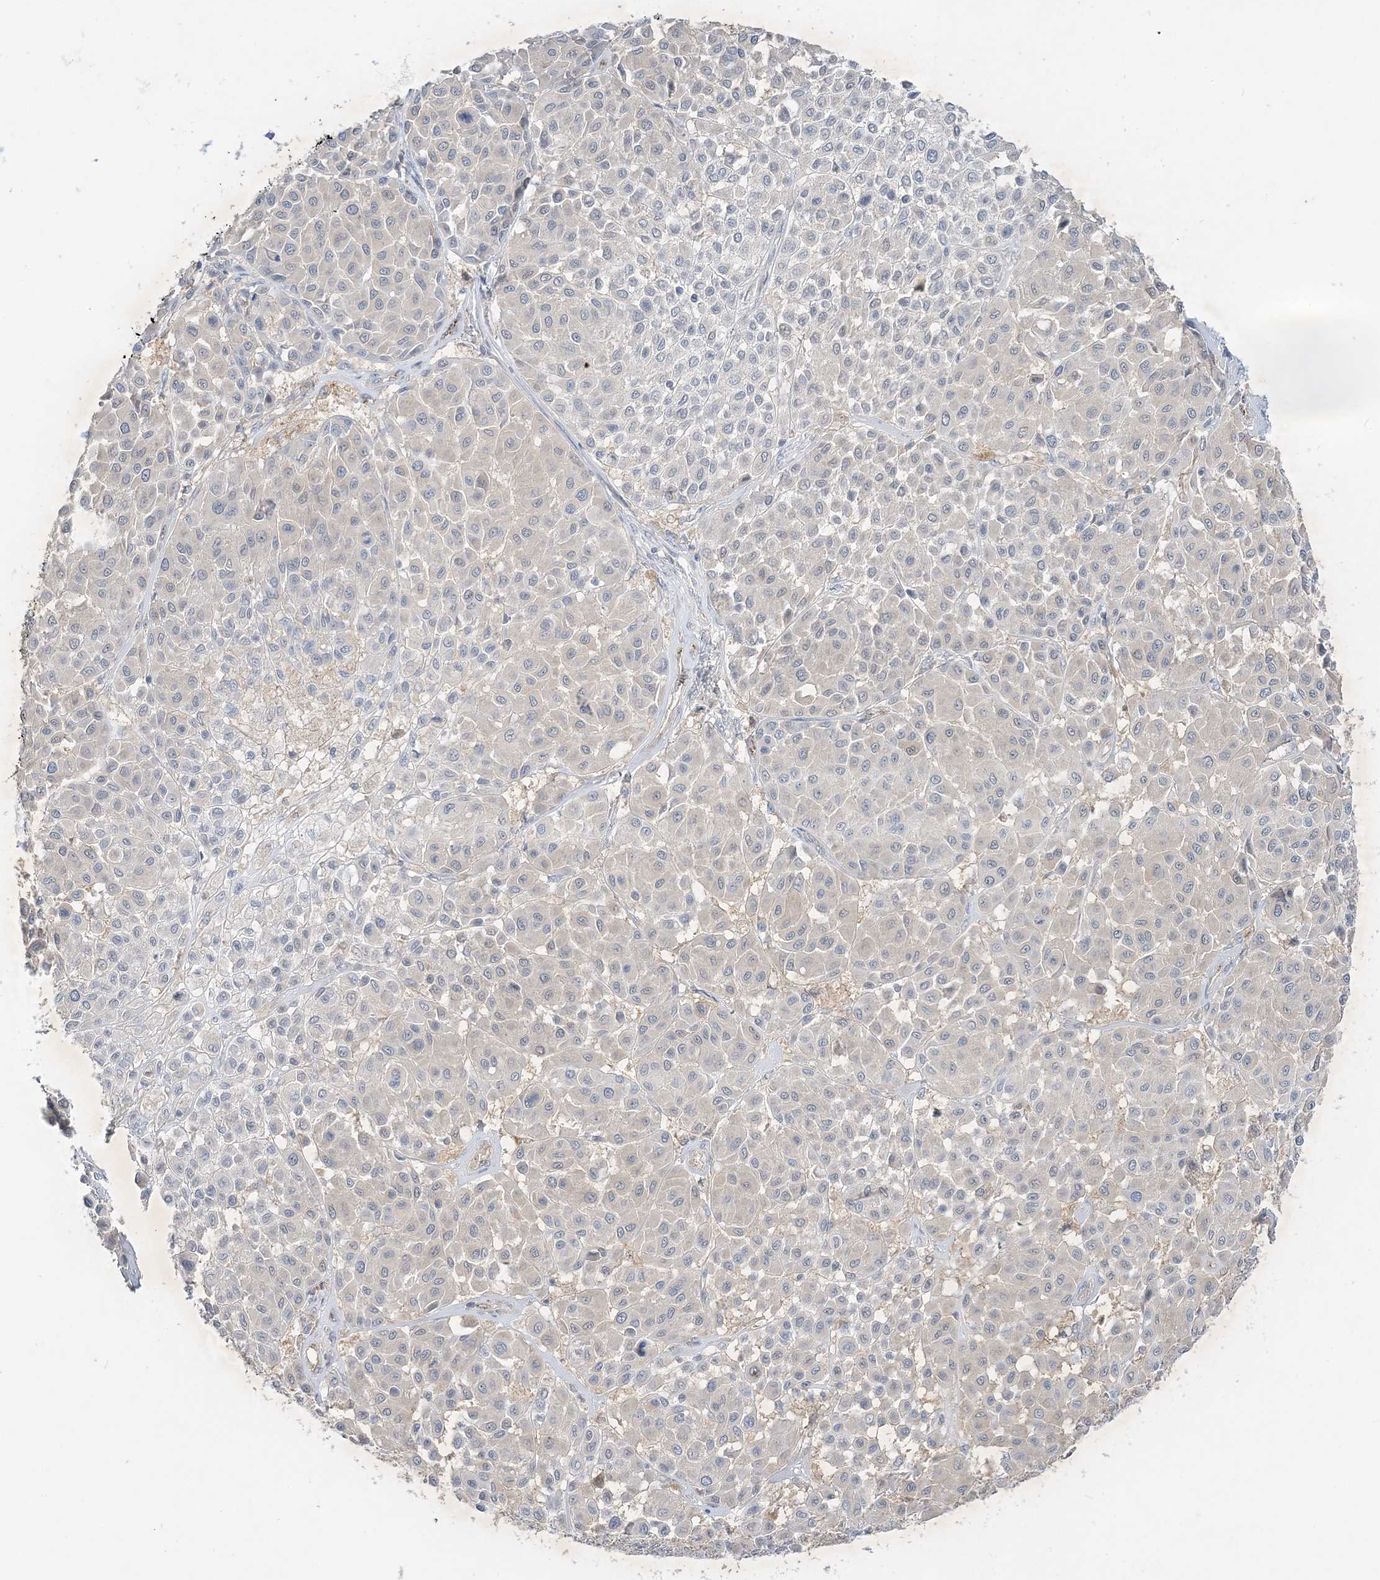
{"staining": {"intensity": "negative", "quantity": "none", "location": "none"}, "tissue": "melanoma", "cell_type": "Tumor cells", "image_type": "cancer", "snomed": [{"axis": "morphology", "description": "Malignant melanoma, Metastatic site"}, {"axis": "topography", "description": "Soft tissue"}], "caption": "DAB (3,3'-diaminobenzidine) immunohistochemical staining of human malignant melanoma (metastatic site) displays no significant positivity in tumor cells.", "gene": "INPP1", "patient": {"sex": "male", "age": 41}}